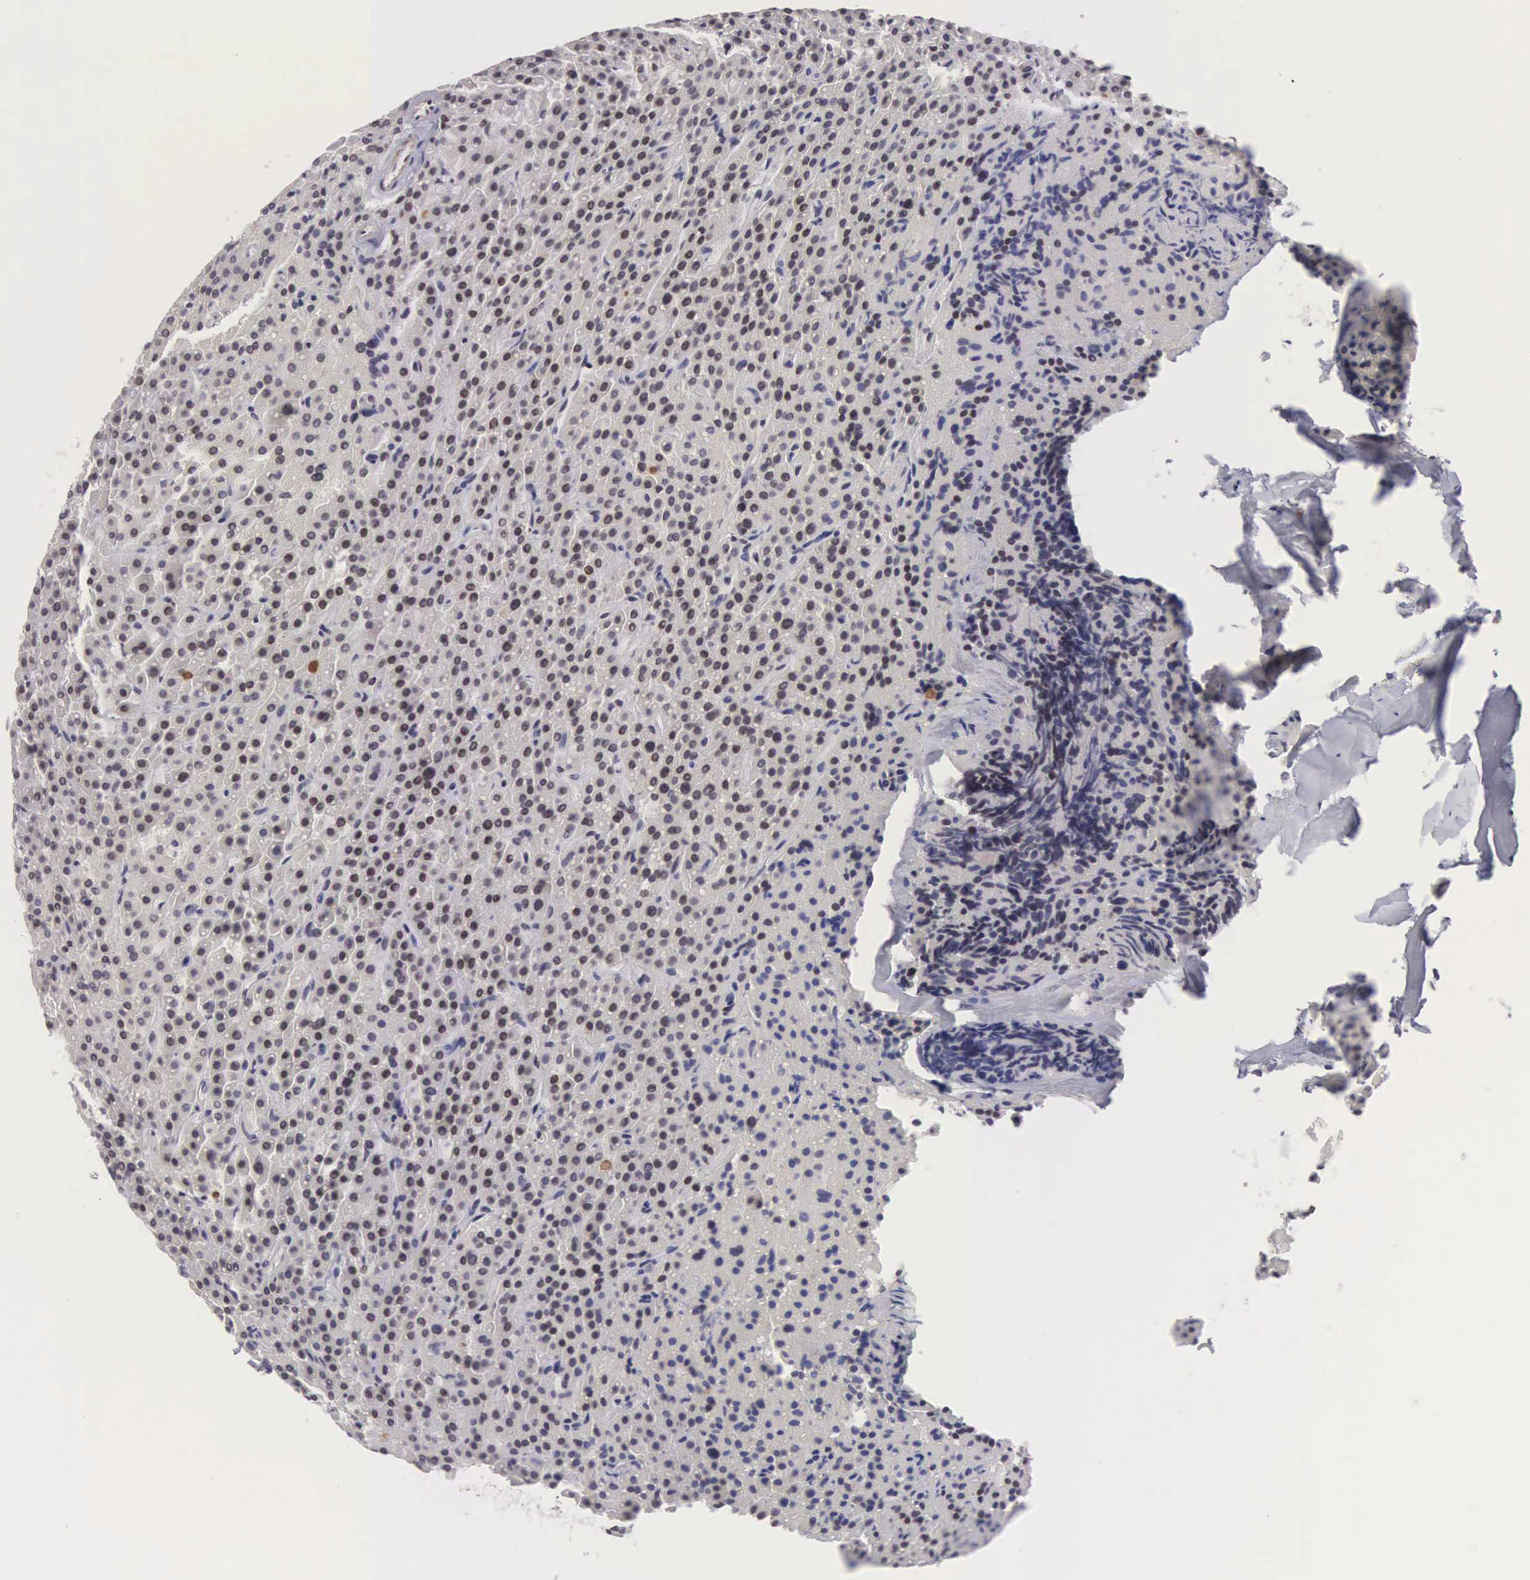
{"staining": {"intensity": "weak", "quantity": "<25%", "location": "nuclear"}, "tissue": "parathyroid gland", "cell_type": "Glandular cells", "image_type": "normal", "snomed": [{"axis": "morphology", "description": "Normal tissue, NOS"}, {"axis": "topography", "description": "Parathyroid gland"}], "caption": "Immunohistochemistry (IHC) of unremarkable human parathyroid gland exhibits no positivity in glandular cells. Nuclei are stained in blue.", "gene": "MORC2", "patient": {"sex": "male", "age": 71}}